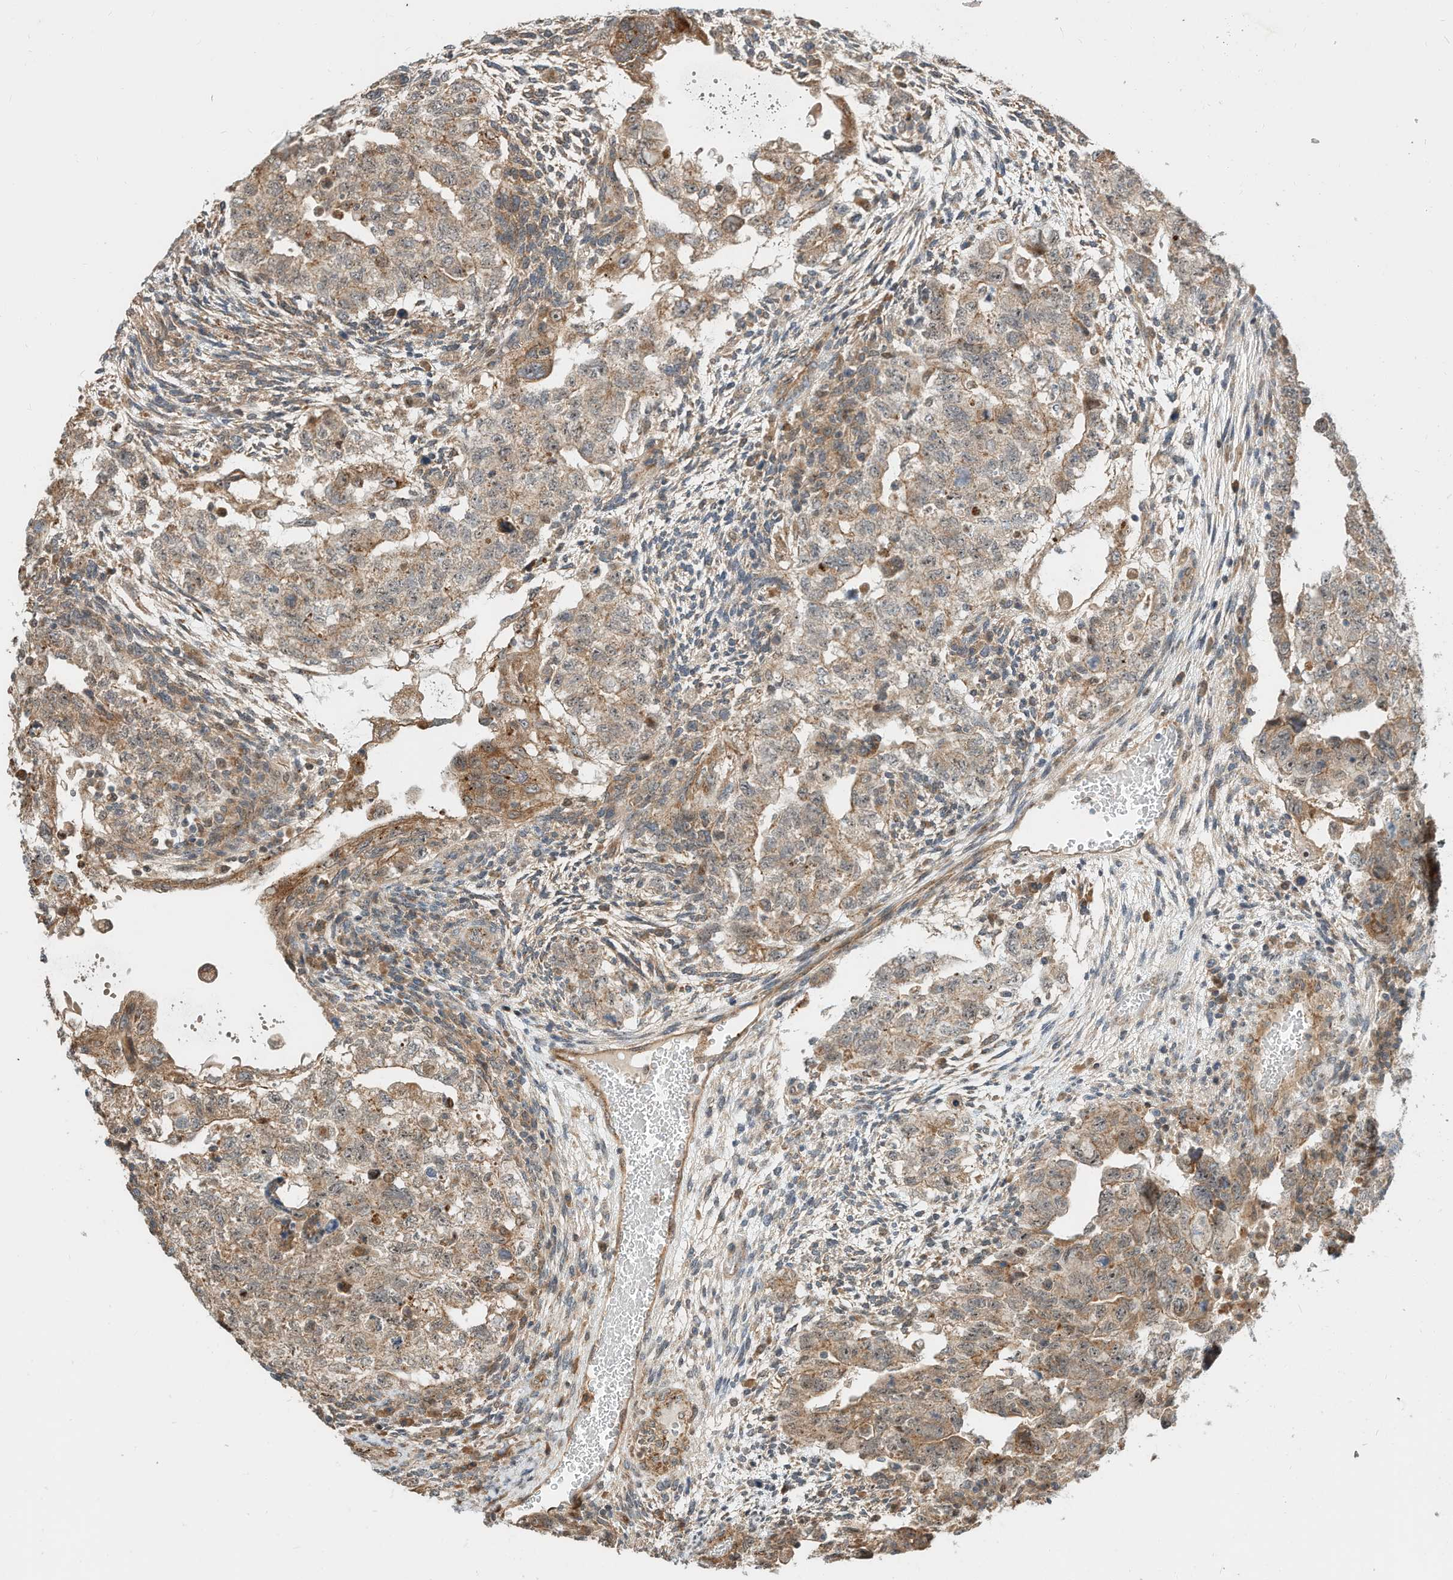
{"staining": {"intensity": "moderate", "quantity": ">75%", "location": "cytoplasmic/membranous"}, "tissue": "testis cancer", "cell_type": "Tumor cells", "image_type": "cancer", "snomed": [{"axis": "morphology", "description": "Carcinoma, Embryonal, NOS"}, {"axis": "topography", "description": "Testis"}], "caption": "Testis cancer tissue reveals moderate cytoplasmic/membranous staining in about >75% of tumor cells", "gene": "CPAMD8", "patient": {"sex": "male", "age": 36}}